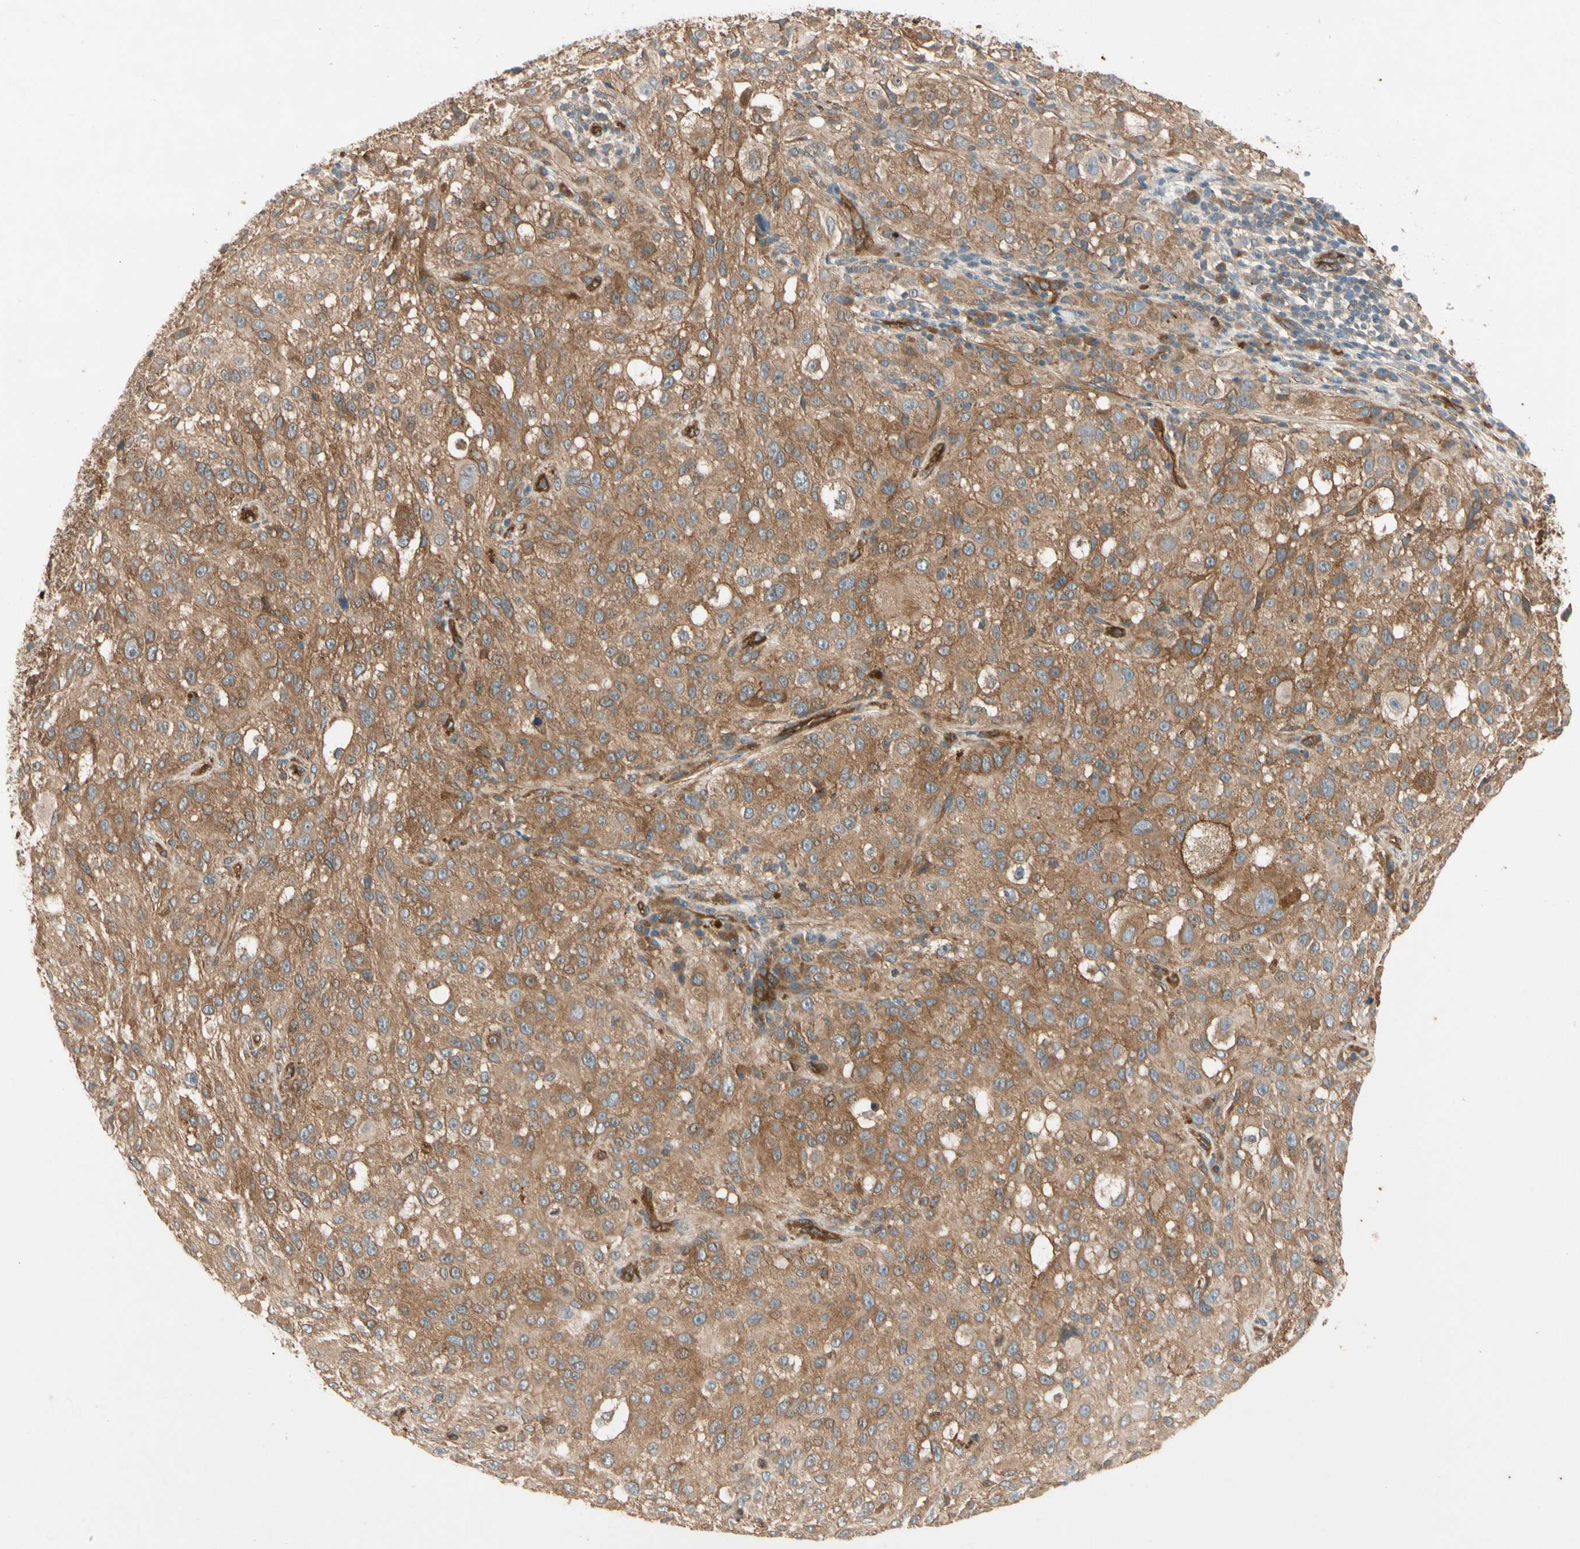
{"staining": {"intensity": "moderate", "quantity": ">75%", "location": "cytoplasmic/membranous"}, "tissue": "melanoma", "cell_type": "Tumor cells", "image_type": "cancer", "snomed": [{"axis": "morphology", "description": "Necrosis, NOS"}, {"axis": "morphology", "description": "Malignant melanoma, NOS"}, {"axis": "topography", "description": "Skin"}], "caption": "A medium amount of moderate cytoplasmic/membranous expression is identified in about >75% of tumor cells in melanoma tissue.", "gene": "ROCK2", "patient": {"sex": "female", "age": 87}}